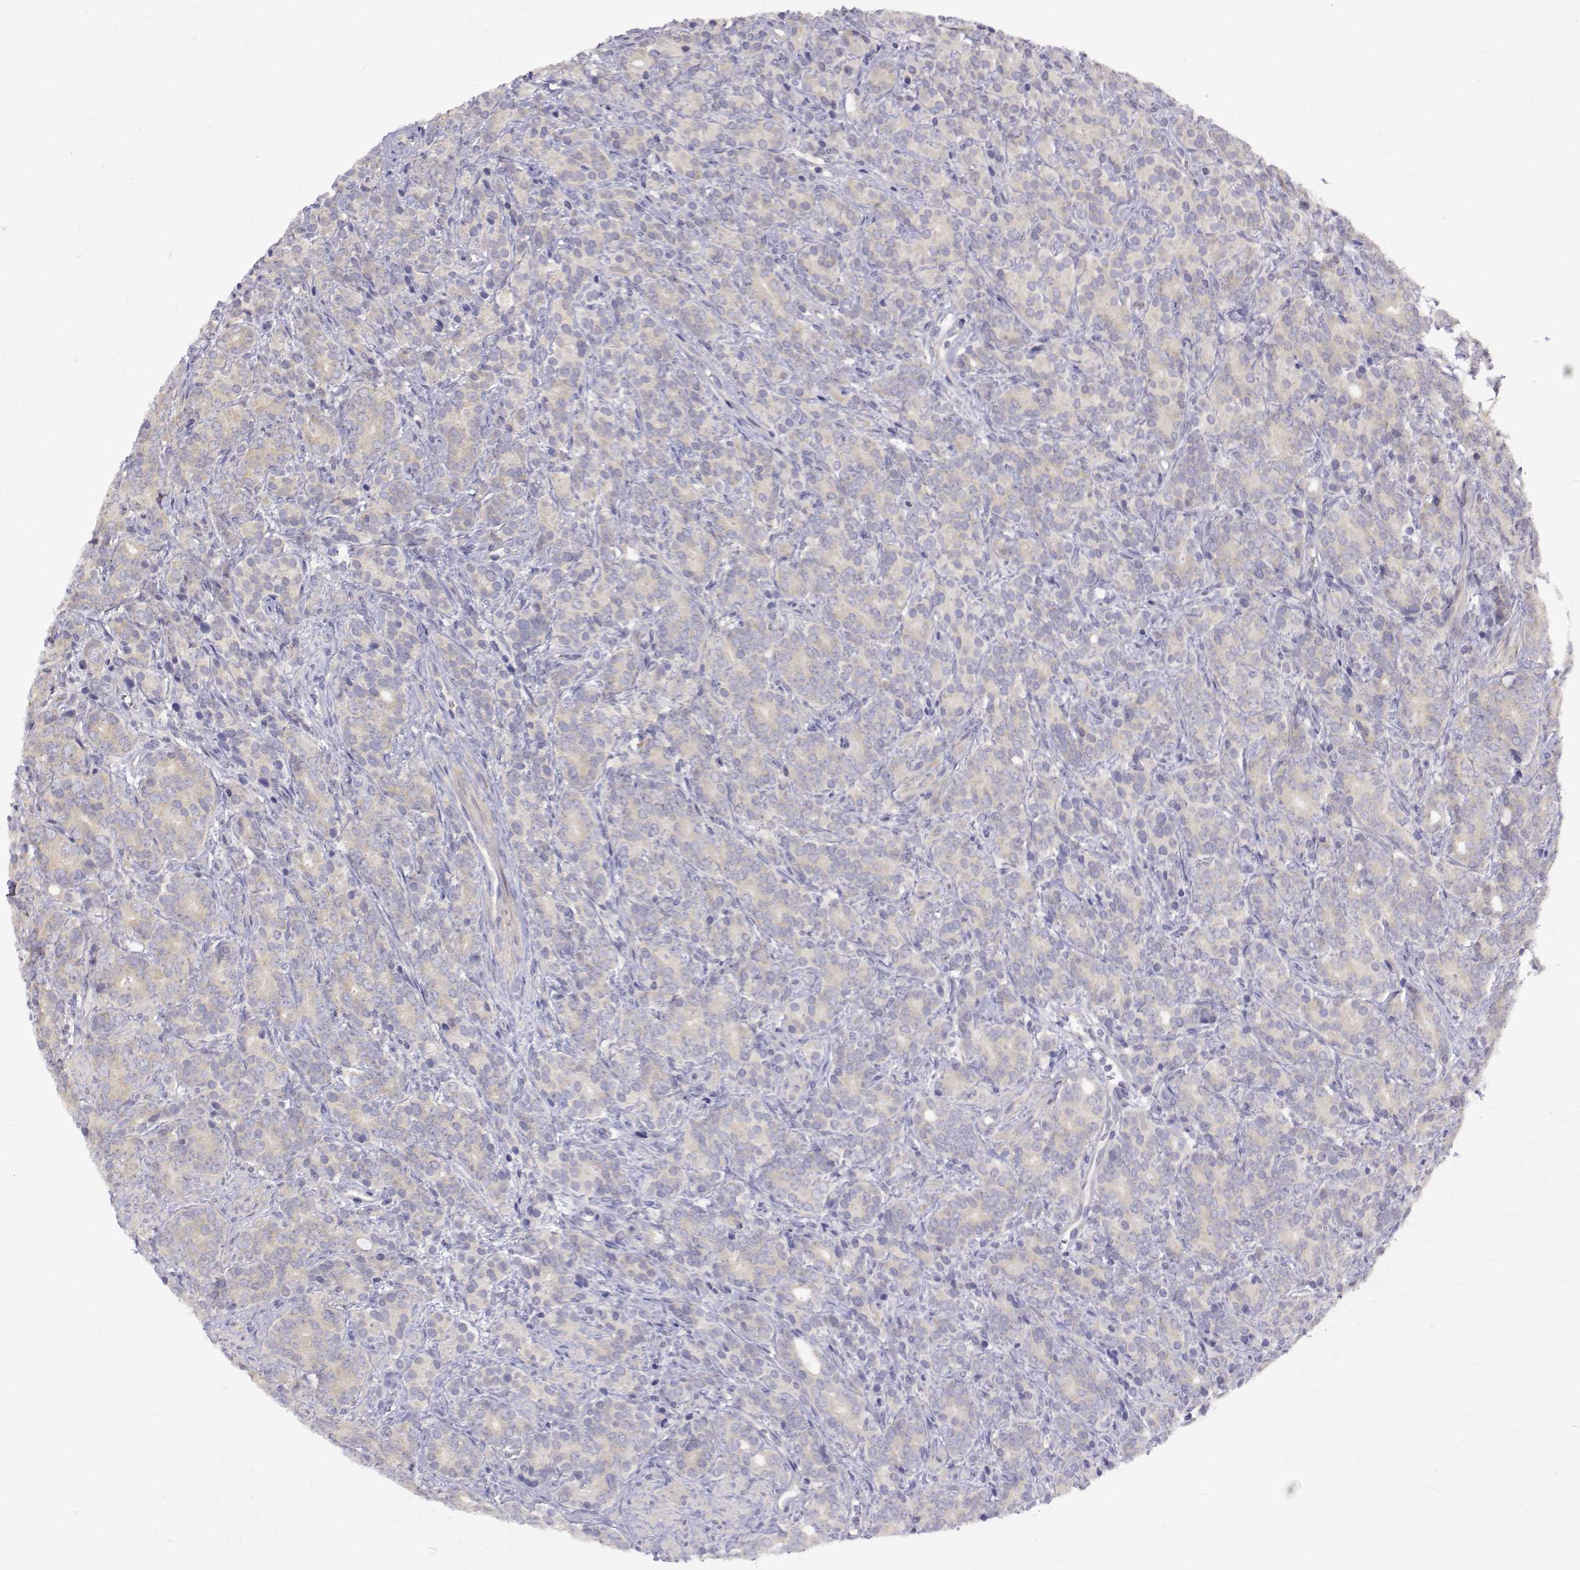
{"staining": {"intensity": "negative", "quantity": "none", "location": "none"}, "tissue": "prostate cancer", "cell_type": "Tumor cells", "image_type": "cancer", "snomed": [{"axis": "morphology", "description": "Adenocarcinoma, High grade"}, {"axis": "topography", "description": "Prostate"}], "caption": "IHC micrograph of prostate cancer stained for a protein (brown), which shows no expression in tumor cells.", "gene": "PADI1", "patient": {"sex": "male", "age": 84}}